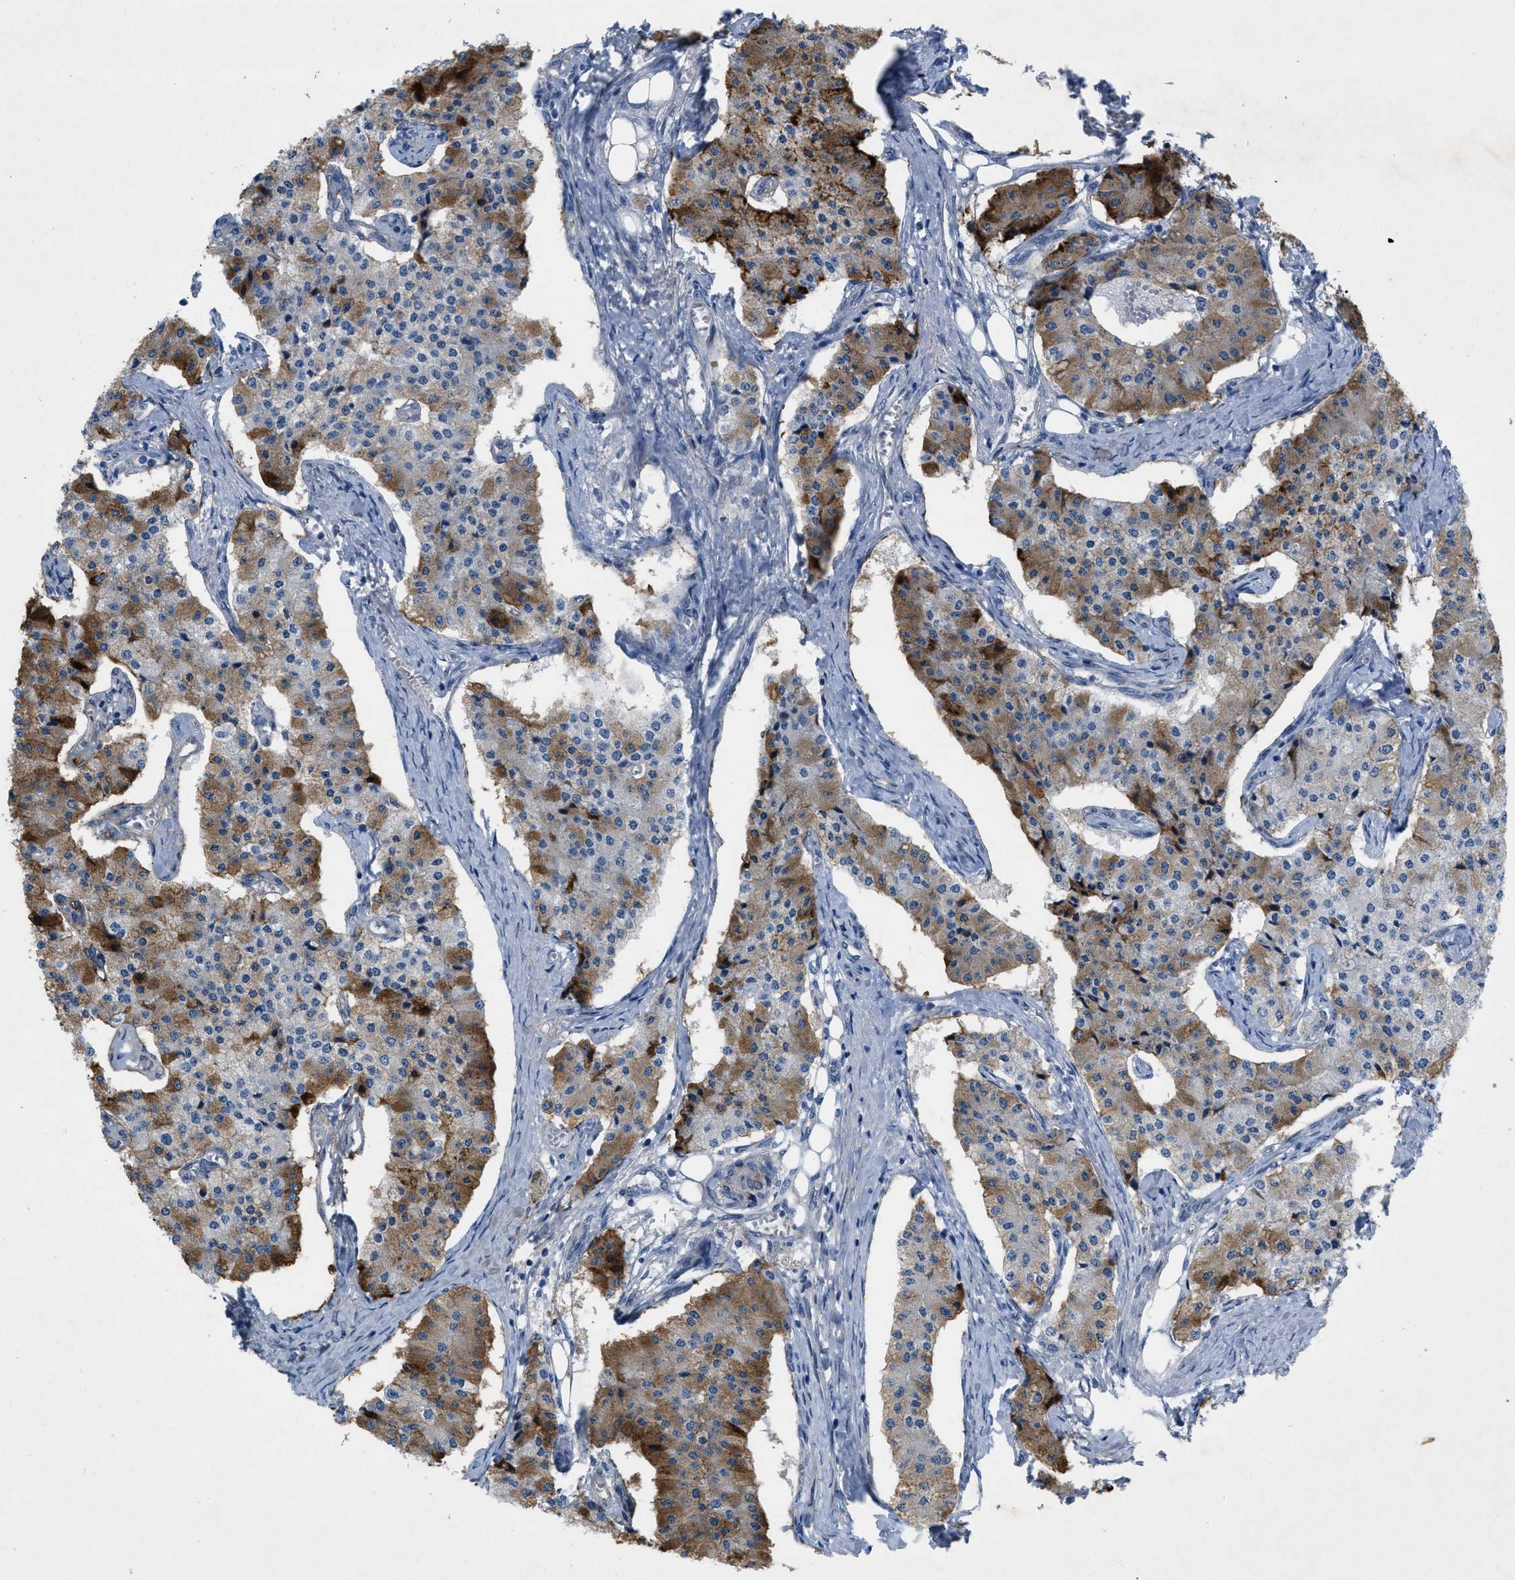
{"staining": {"intensity": "moderate", "quantity": "25%-75%", "location": "cytoplasmic/membranous"}, "tissue": "carcinoid", "cell_type": "Tumor cells", "image_type": "cancer", "snomed": [{"axis": "morphology", "description": "Carcinoid, malignant, NOS"}, {"axis": "topography", "description": "Colon"}], "caption": "IHC photomicrograph of neoplastic tissue: human carcinoid (malignant) stained using immunohistochemistry (IHC) displays medium levels of moderate protein expression localized specifically in the cytoplasmic/membranous of tumor cells, appearing as a cytoplasmic/membranous brown color.", "gene": "NDEL1", "patient": {"sex": "female", "age": 52}}